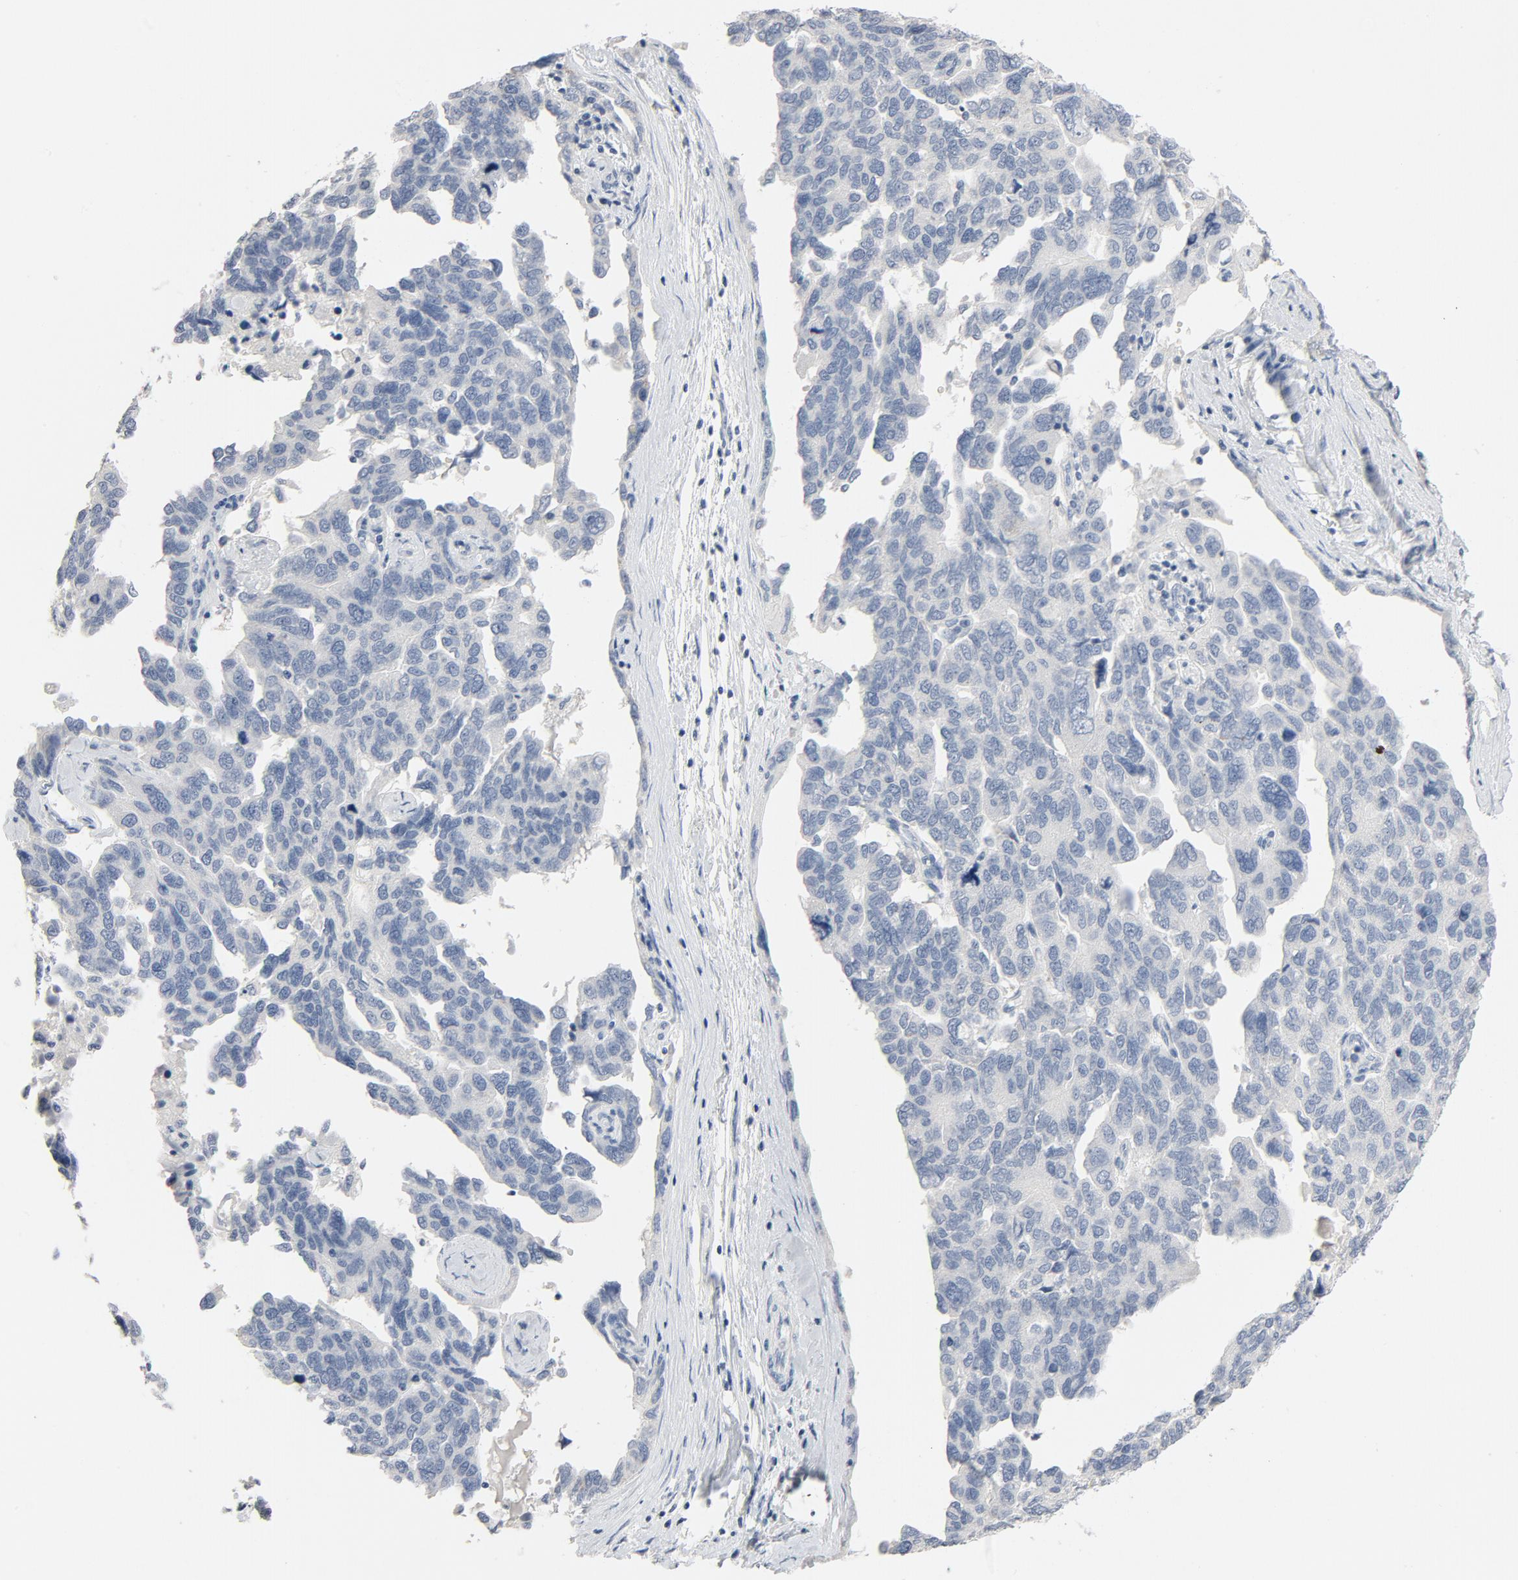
{"staining": {"intensity": "negative", "quantity": "none", "location": "none"}, "tissue": "ovarian cancer", "cell_type": "Tumor cells", "image_type": "cancer", "snomed": [{"axis": "morphology", "description": "Cystadenocarcinoma, serous, NOS"}, {"axis": "topography", "description": "Ovary"}], "caption": "A high-resolution histopathology image shows IHC staining of serous cystadenocarcinoma (ovarian), which displays no significant positivity in tumor cells.", "gene": "ZCCHC13", "patient": {"sex": "female", "age": 64}}